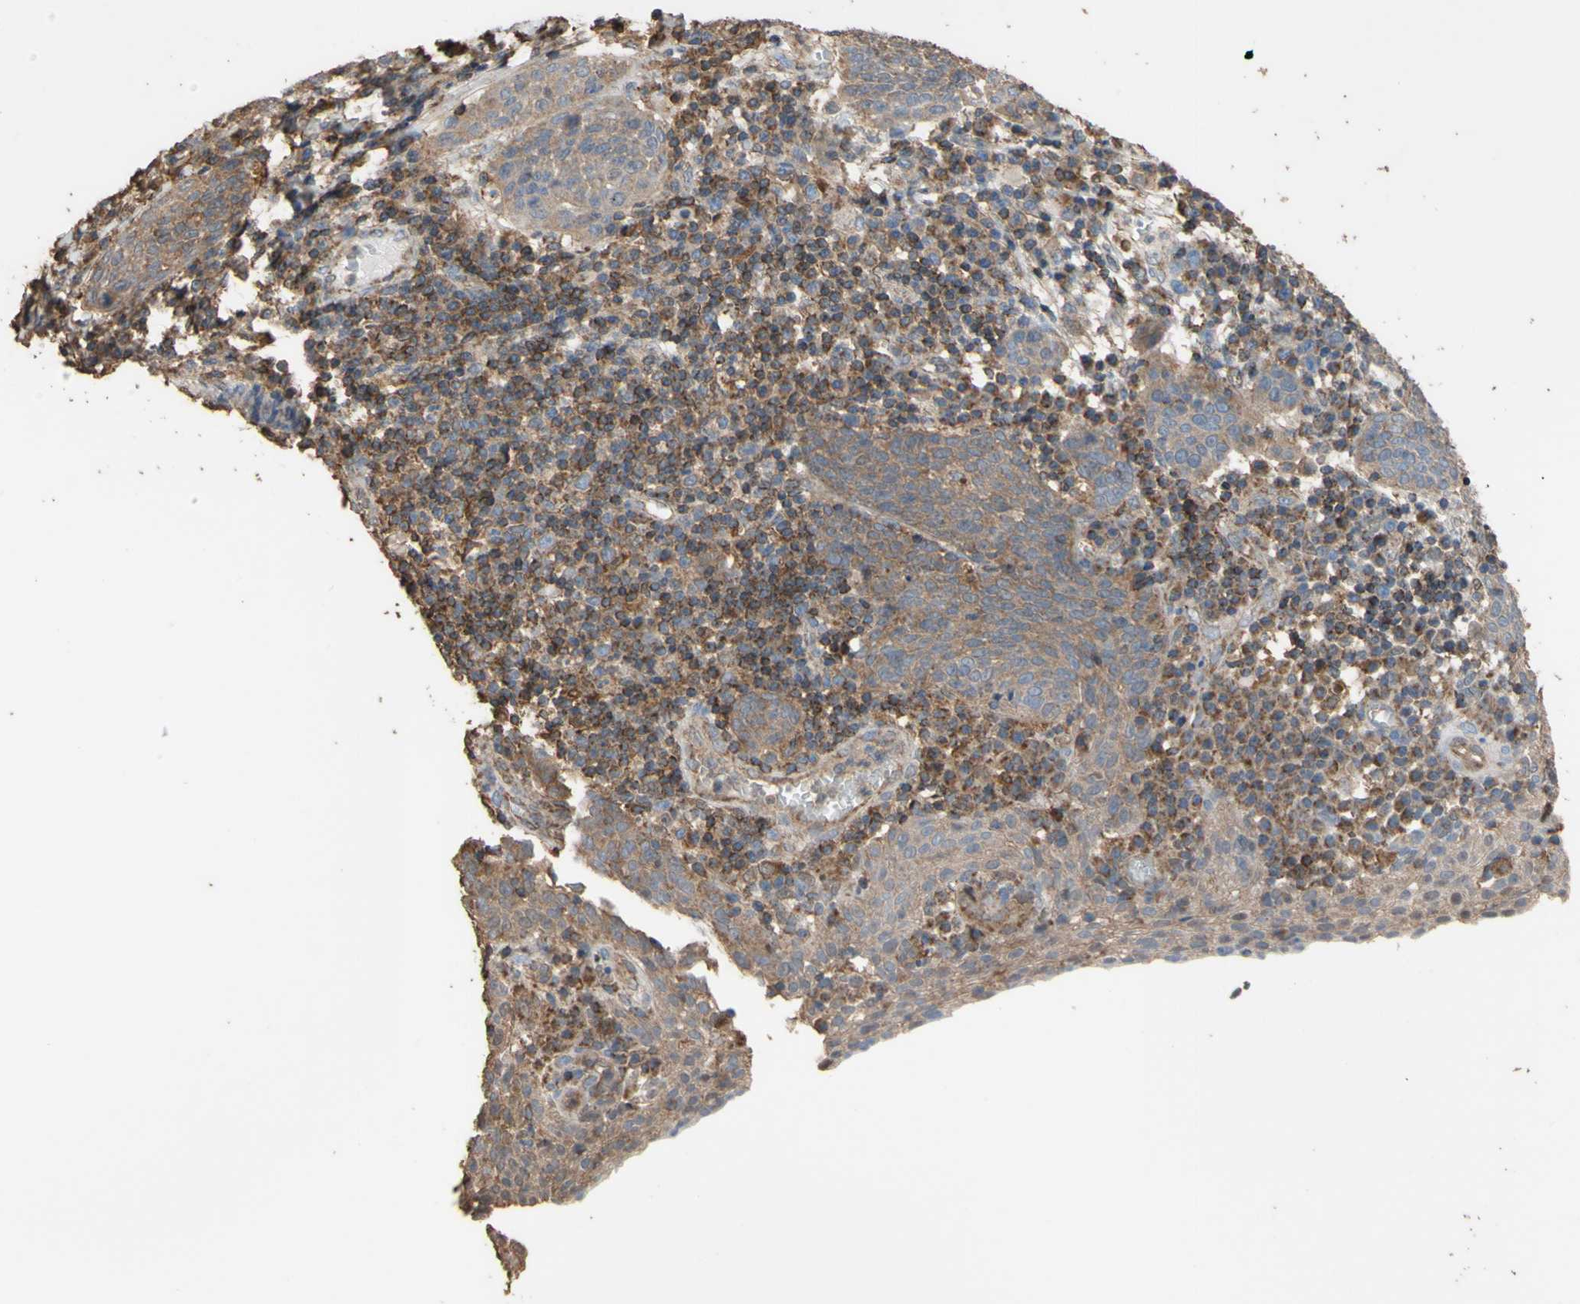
{"staining": {"intensity": "weak", "quantity": ">75%", "location": "cytoplasmic/membranous"}, "tissue": "cervical cancer", "cell_type": "Tumor cells", "image_type": "cancer", "snomed": [{"axis": "morphology", "description": "Squamous cell carcinoma, NOS"}, {"axis": "topography", "description": "Cervix"}], "caption": "Immunohistochemical staining of squamous cell carcinoma (cervical) demonstrates weak cytoplasmic/membranous protein staining in approximately >75% of tumor cells.", "gene": "ALDH9A1", "patient": {"sex": "female", "age": 34}}